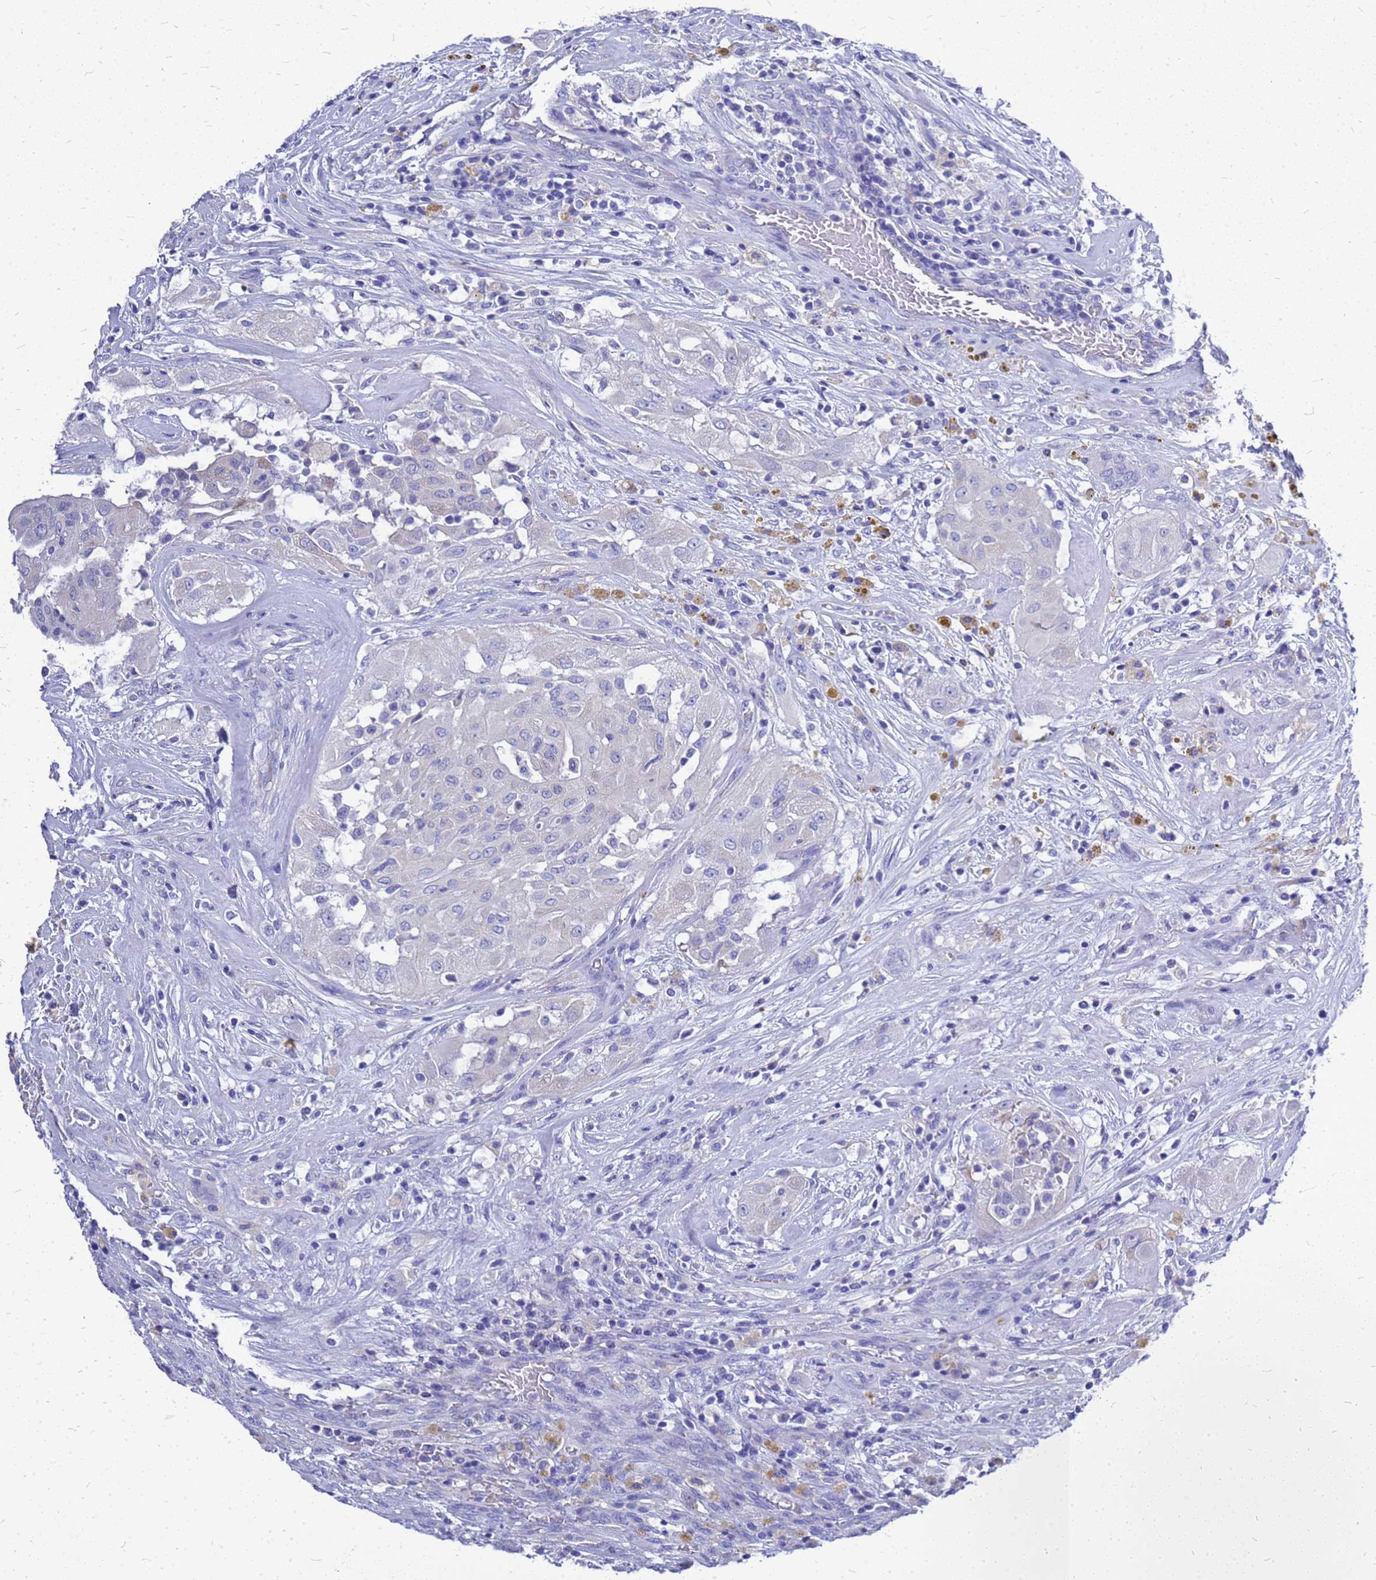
{"staining": {"intensity": "negative", "quantity": "none", "location": "none"}, "tissue": "thyroid cancer", "cell_type": "Tumor cells", "image_type": "cancer", "snomed": [{"axis": "morphology", "description": "Papillary adenocarcinoma, NOS"}, {"axis": "topography", "description": "Thyroid gland"}], "caption": "Thyroid papillary adenocarcinoma stained for a protein using immunohistochemistry (IHC) exhibits no expression tumor cells.", "gene": "OR52E2", "patient": {"sex": "female", "age": 59}}